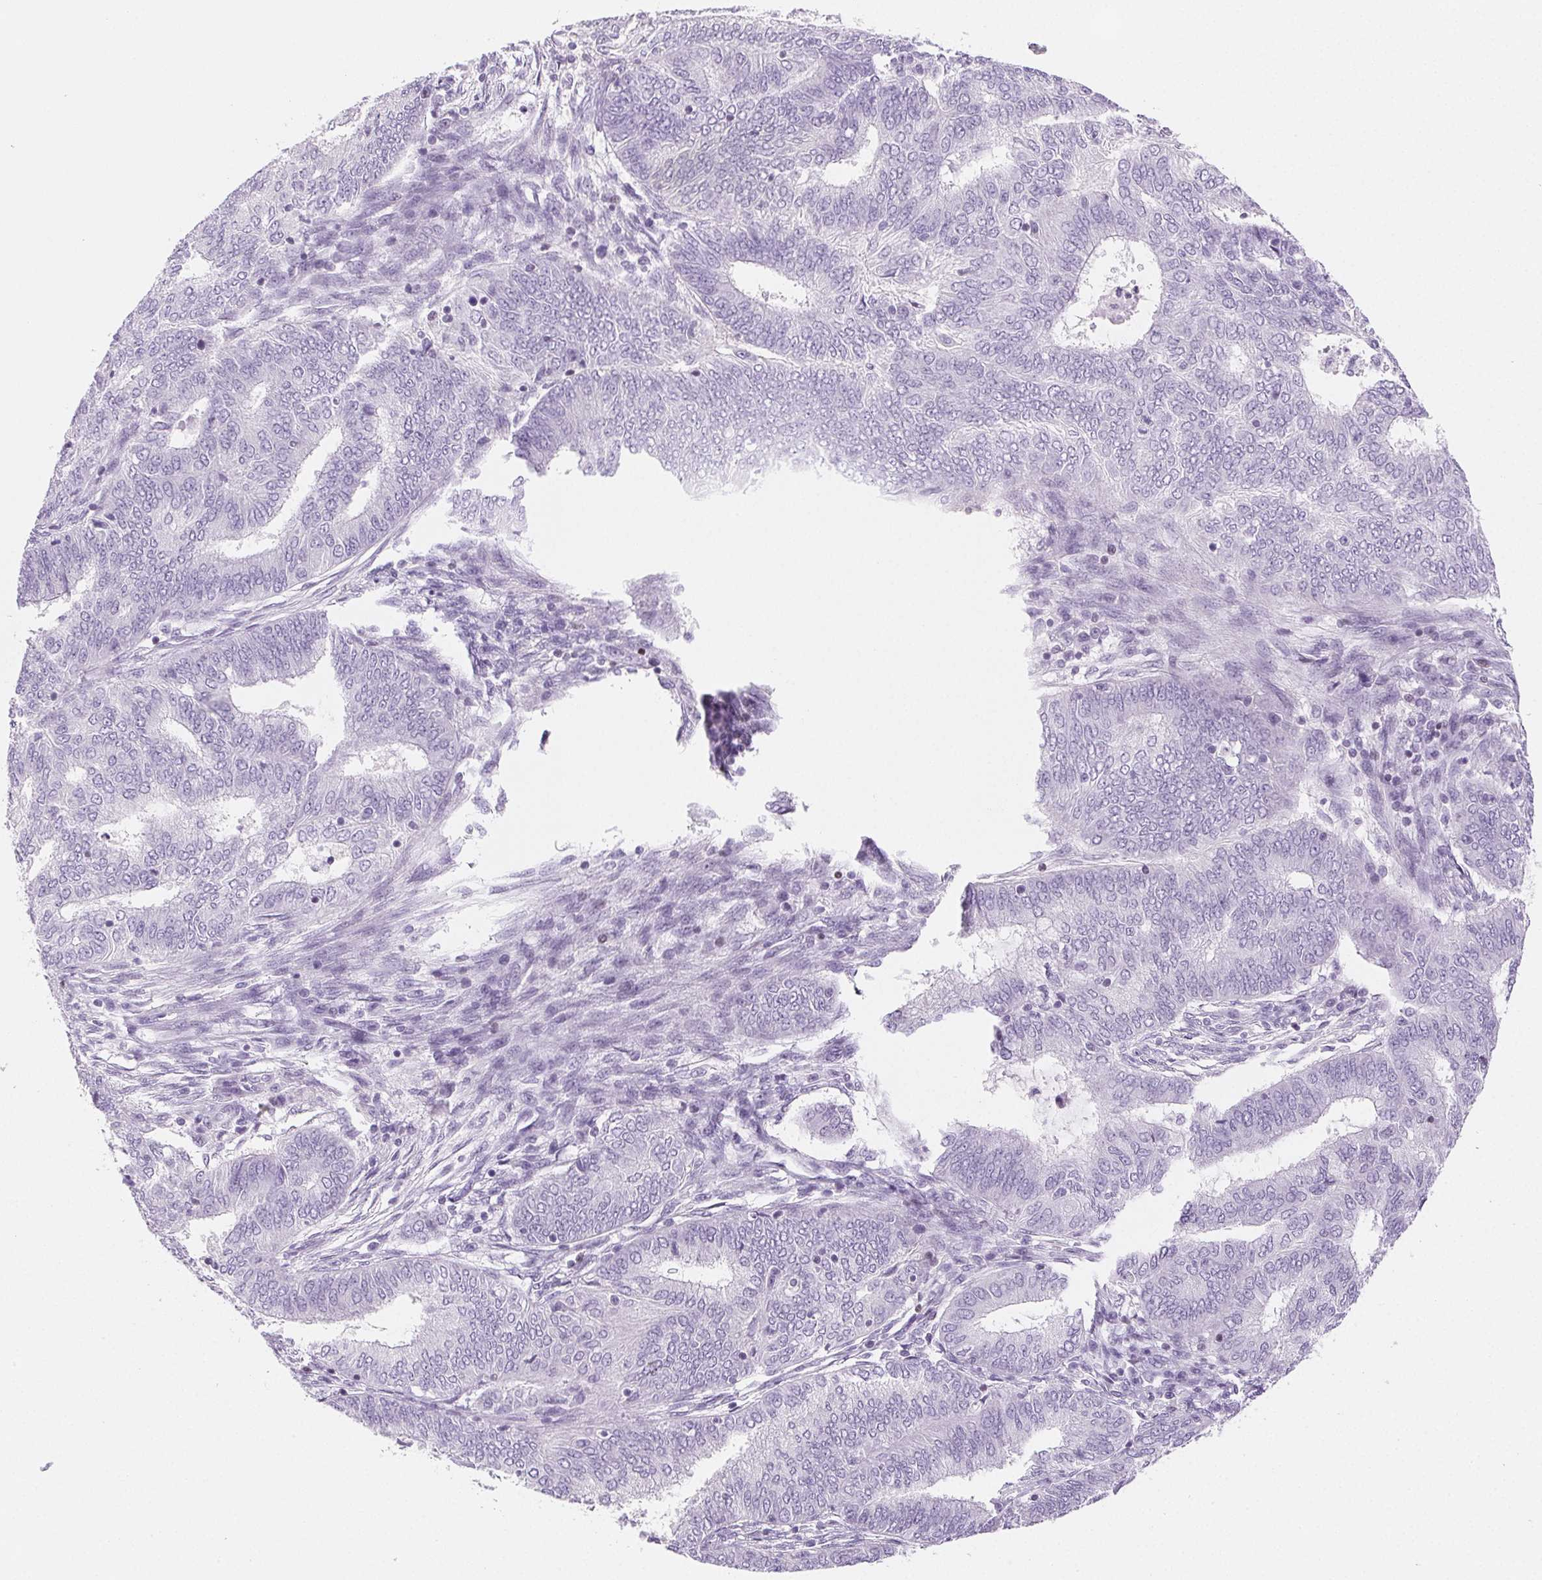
{"staining": {"intensity": "negative", "quantity": "none", "location": "none"}, "tissue": "endometrial cancer", "cell_type": "Tumor cells", "image_type": "cancer", "snomed": [{"axis": "morphology", "description": "Adenocarcinoma, NOS"}, {"axis": "topography", "description": "Endometrium"}], "caption": "Endometrial cancer stained for a protein using immunohistochemistry shows no staining tumor cells.", "gene": "BEND2", "patient": {"sex": "female", "age": 62}}